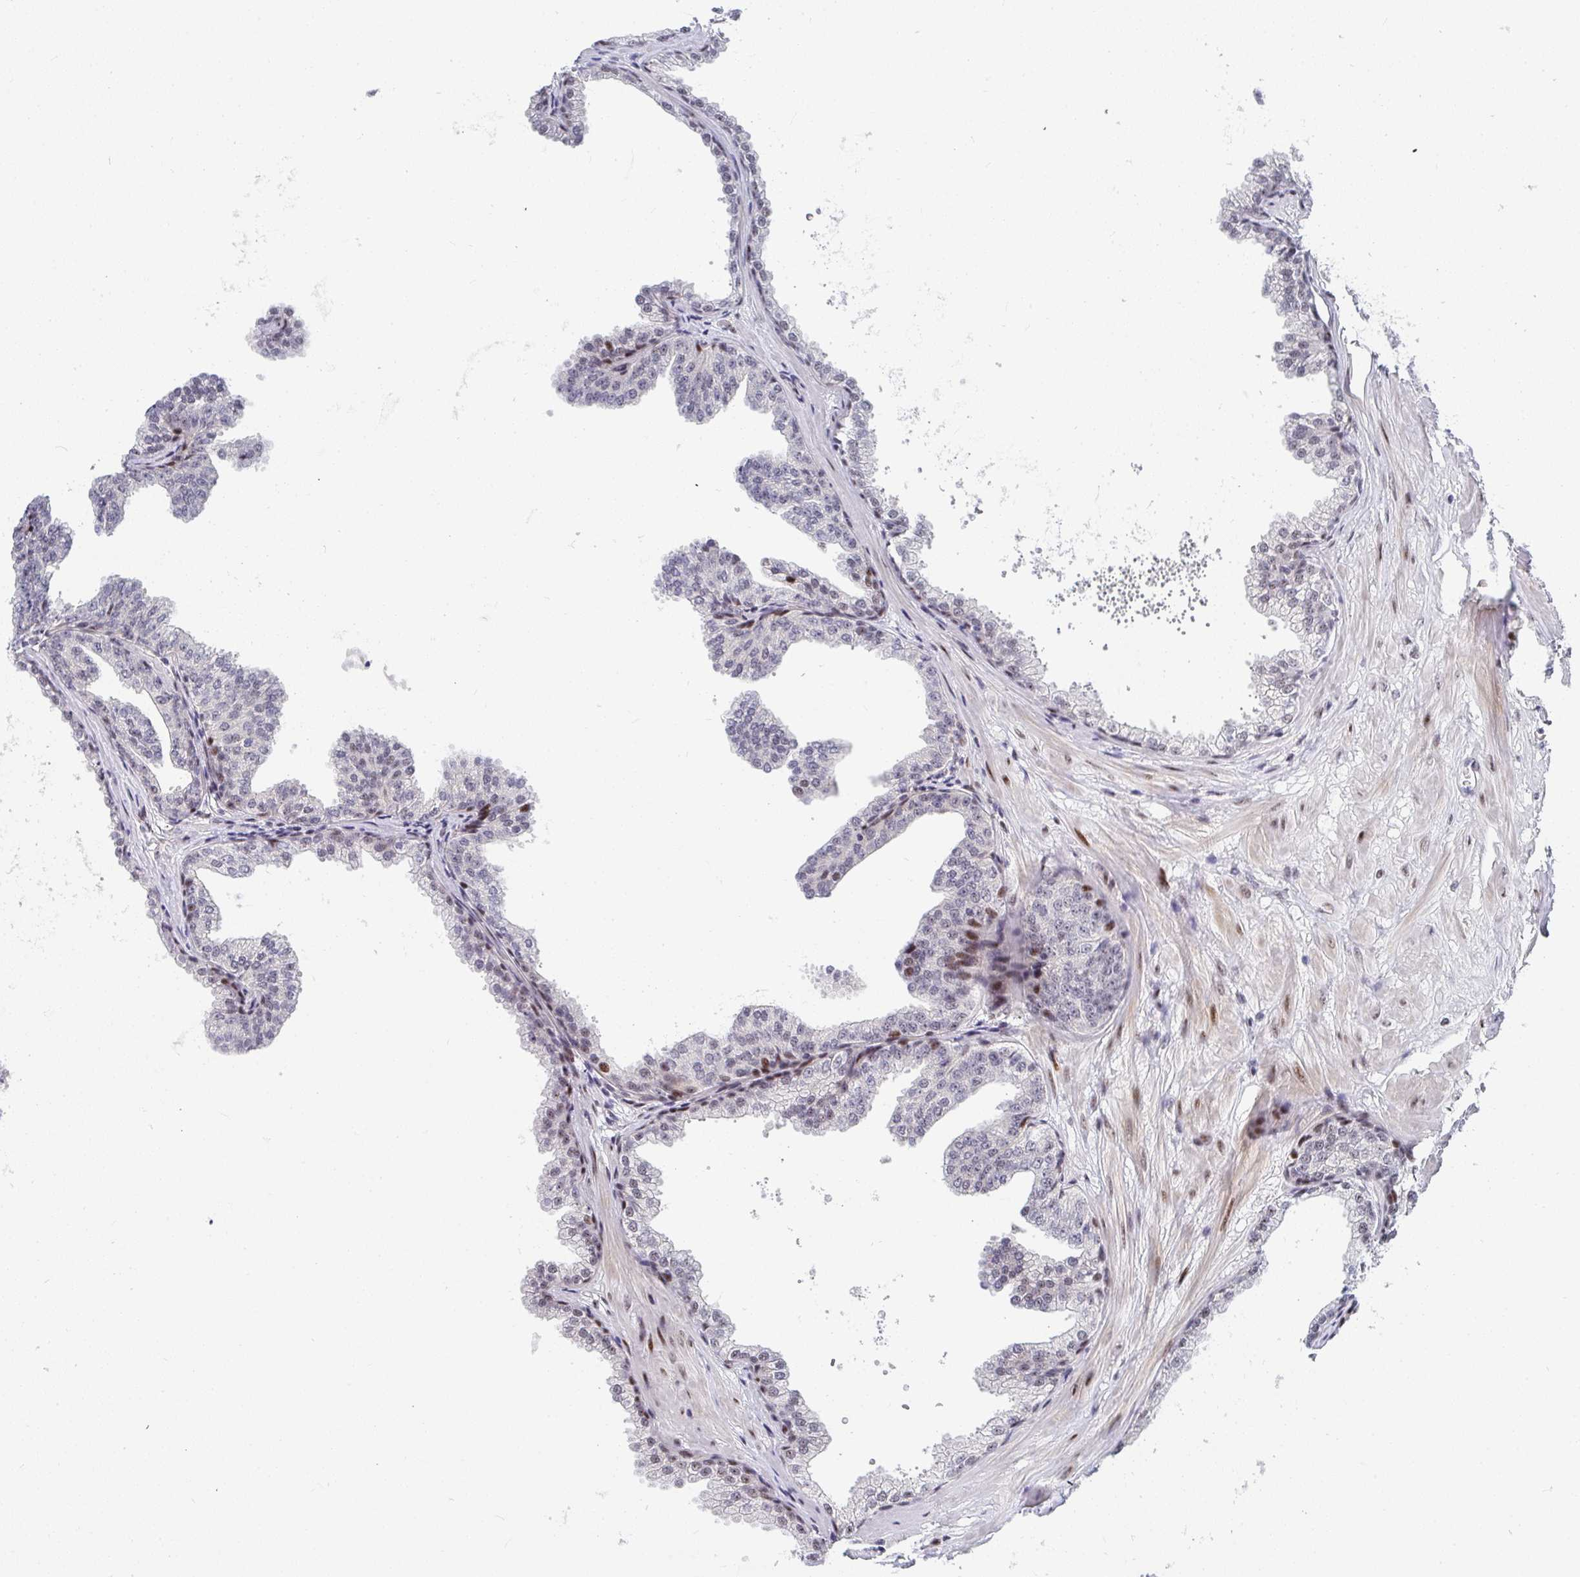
{"staining": {"intensity": "moderate", "quantity": "<25%", "location": "nuclear"}, "tissue": "prostate", "cell_type": "Glandular cells", "image_type": "normal", "snomed": [{"axis": "morphology", "description": "Normal tissue, NOS"}, {"axis": "topography", "description": "Prostate"}], "caption": "The image reveals immunohistochemical staining of normal prostate. There is moderate nuclear expression is identified in about <25% of glandular cells.", "gene": "ZIC3", "patient": {"sex": "male", "age": 37}}